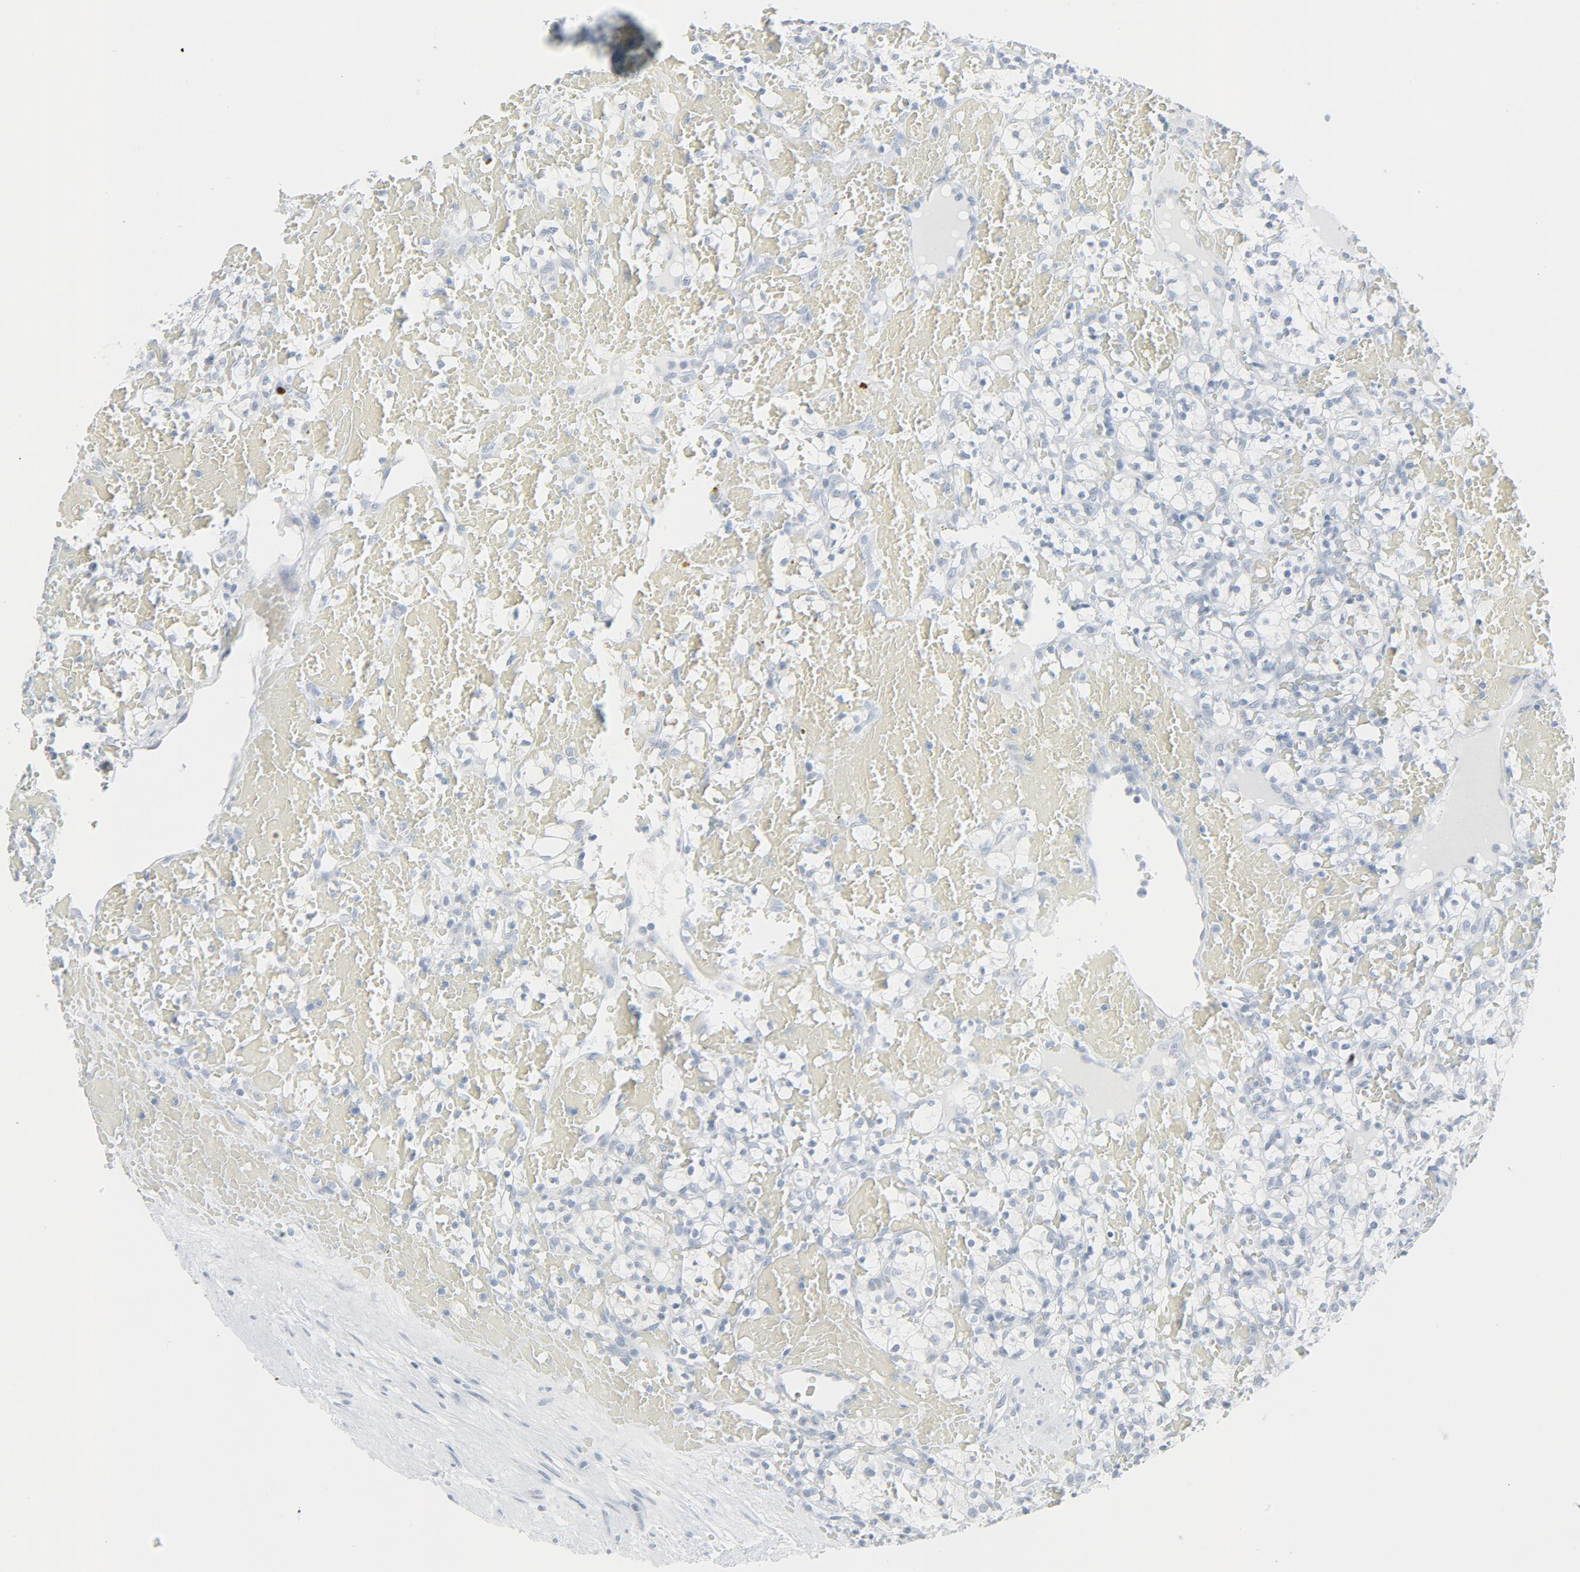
{"staining": {"intensity": "negative", "quantity": "none", "location": "none"}, "tissue": "renal cancer", "cell_type": "Tumor cells", "image_type": "cancer", "snomed": [{"axis": "morphology", "description": "Adenocarcinoma, NOS"}, {"axis": "topography", "description": "Kidney"}], "caption": "Adenocarcinoma (renal) was stained to show a protein in brown. There is no significant expression in tumor cells.", "gene": "FGFR3", "patient": {"sex": "female", "age": 60}}